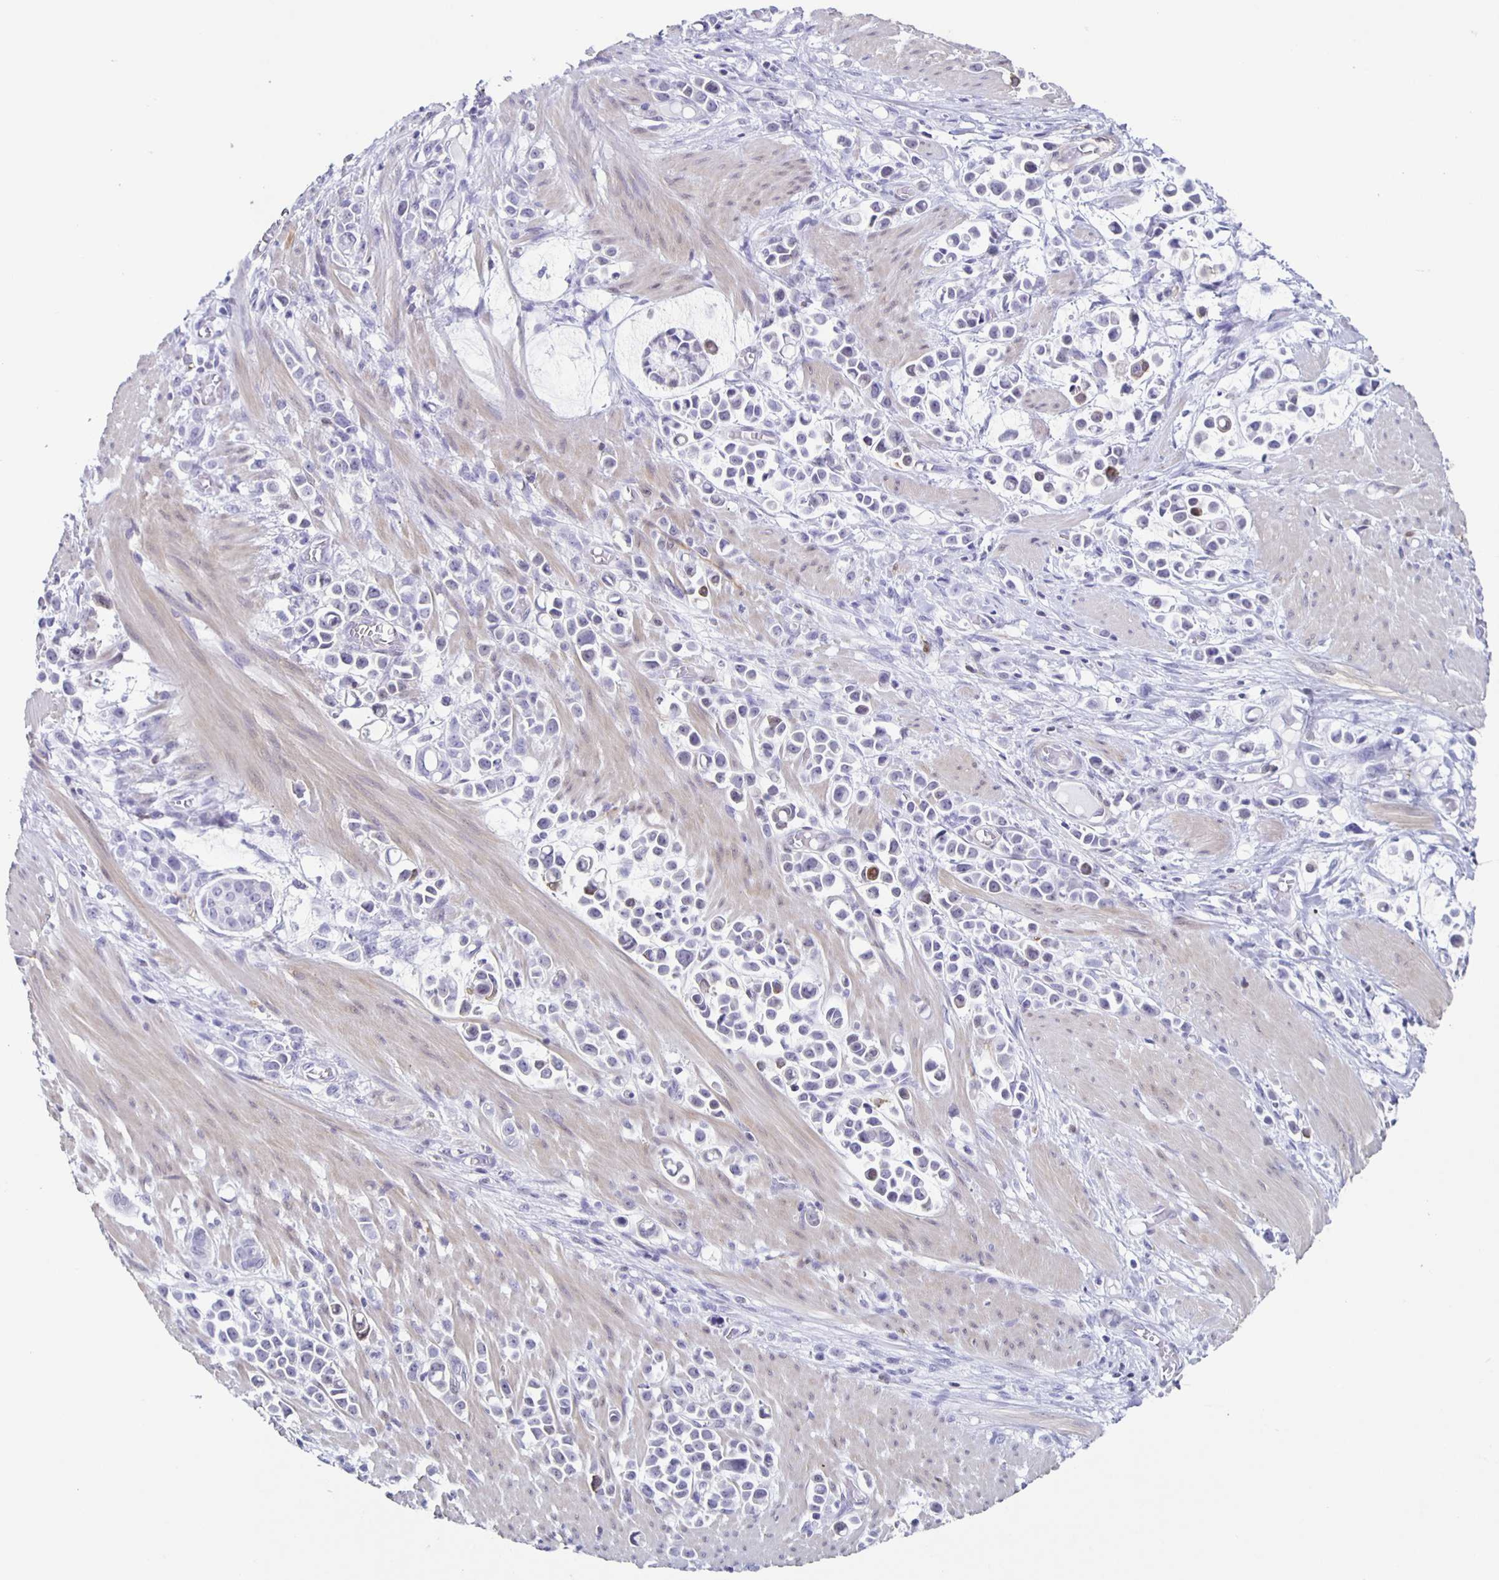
{"staining": {"intensity": "negative", "quantity": "none", "location": "none"}, "tissue": "stomach cancer", "cell_type": "Tumor cells", "image_type": "cancer", "snomed": [{"axis": "morphology", "description": "Adenocarcinoma, NOS"}, {"axis": "topography", "description": "Stomach"}], "caption": "There is no significant positivity in tumor cells of stomach adenocarcinoma. (DAB IHC visualized using brightfield microscopy, high magnification).", "gene": "TPPP", "patient": {"sex": "male", "age": 82}}